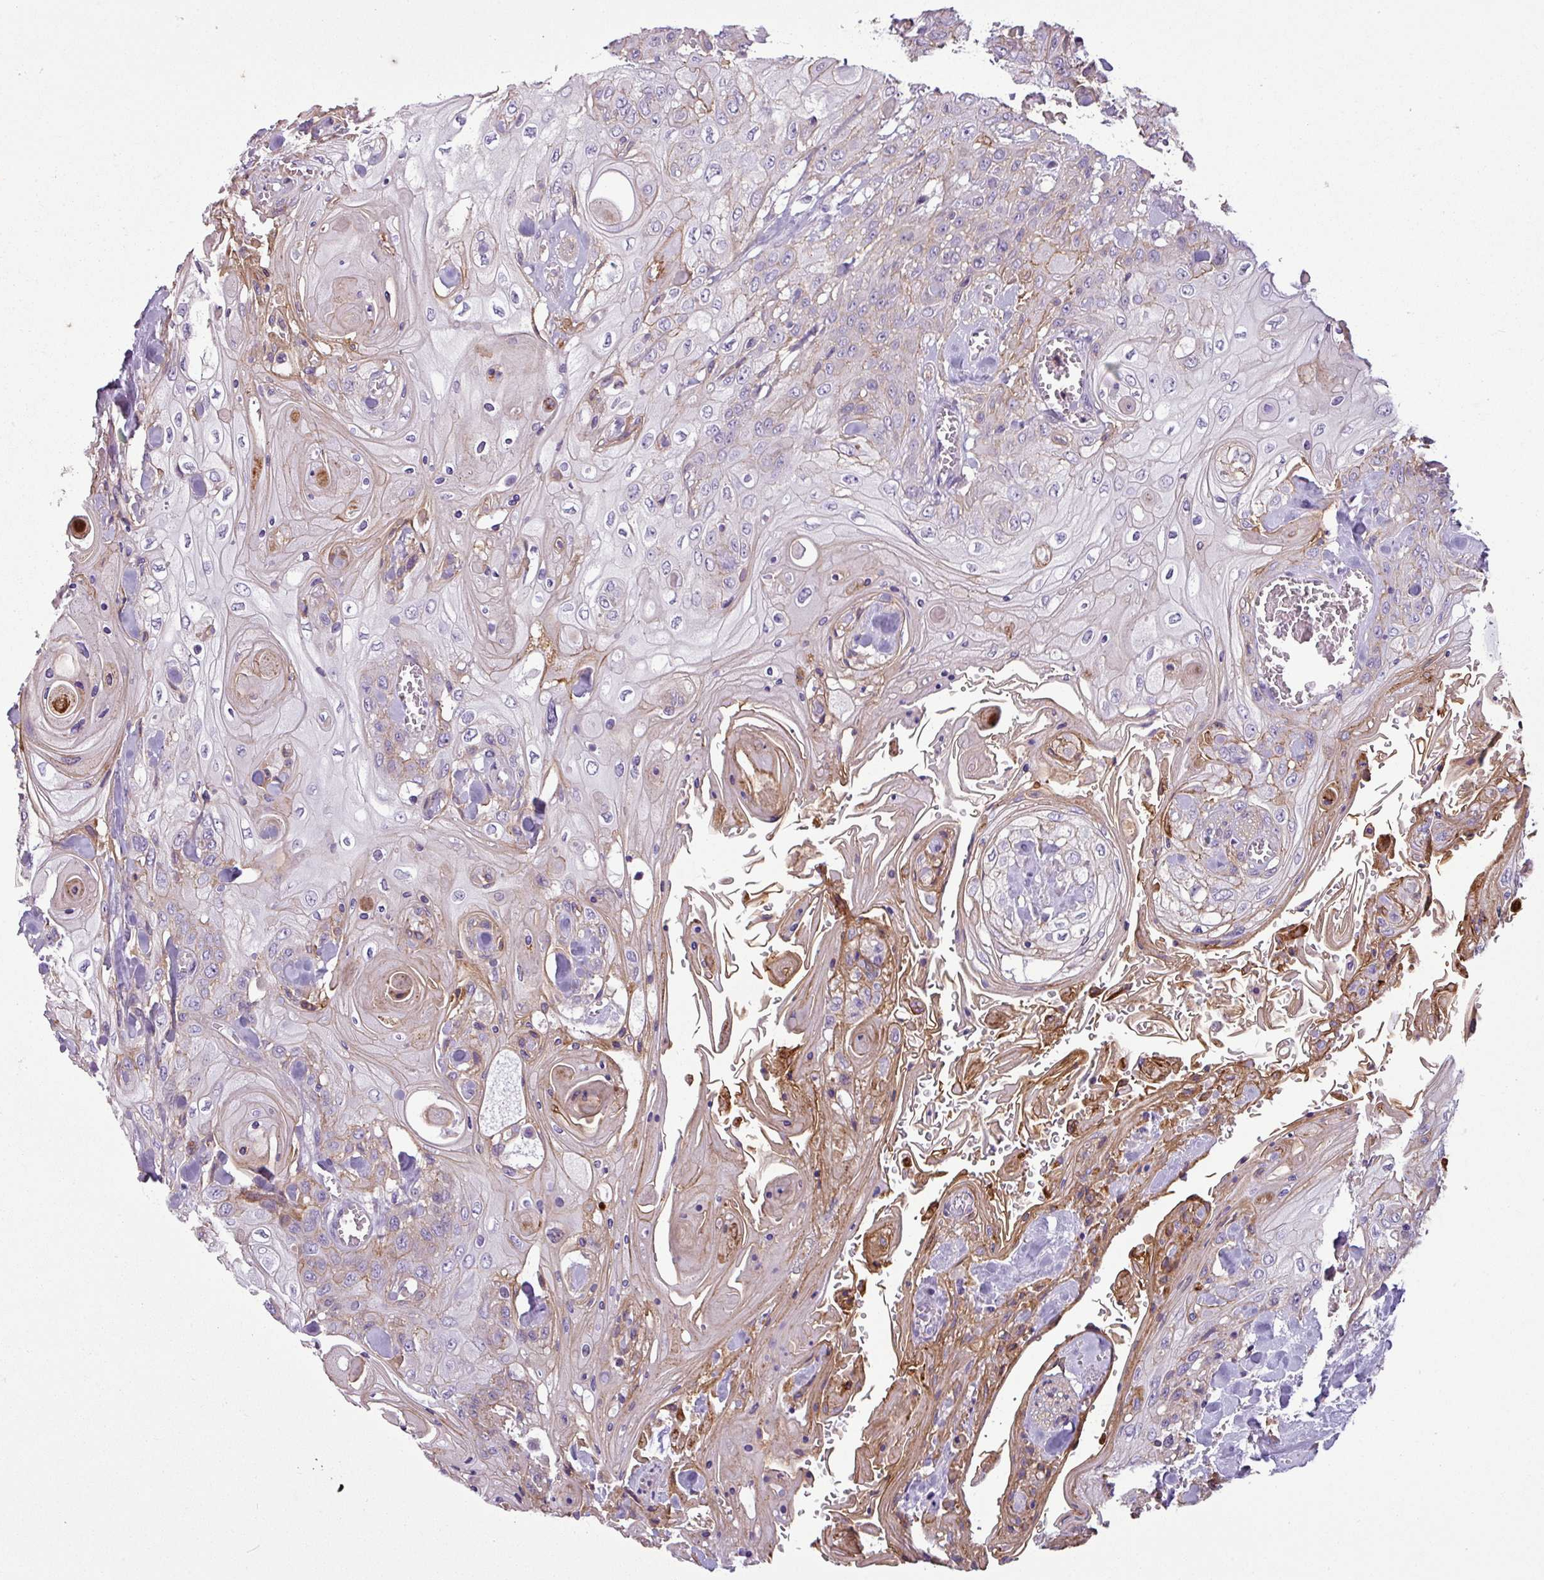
{"staining": {"intensity": "weak", "quantity": "<25%", "location": "cytoplasmic/membranous"}, "tissue": "head and neck cancer", "cell_type": "Tumor cells", "image_type": "cancer", "snomed": [{"axis": "morphology", "description": "Squamous cell carcinoma, NOS"}, {"axis": "topography", "description": "Head-Neck"}], "caption": "Head and neck squamous cell carcinoma was stained to show a protein in brown. There is no significant staining in tumor cells. (Immunohistochemistry (ihc), brightfield microscopy, high magnification).", "gene": "TMEM178B", "patient": {"sex": "female", "age": 43}}